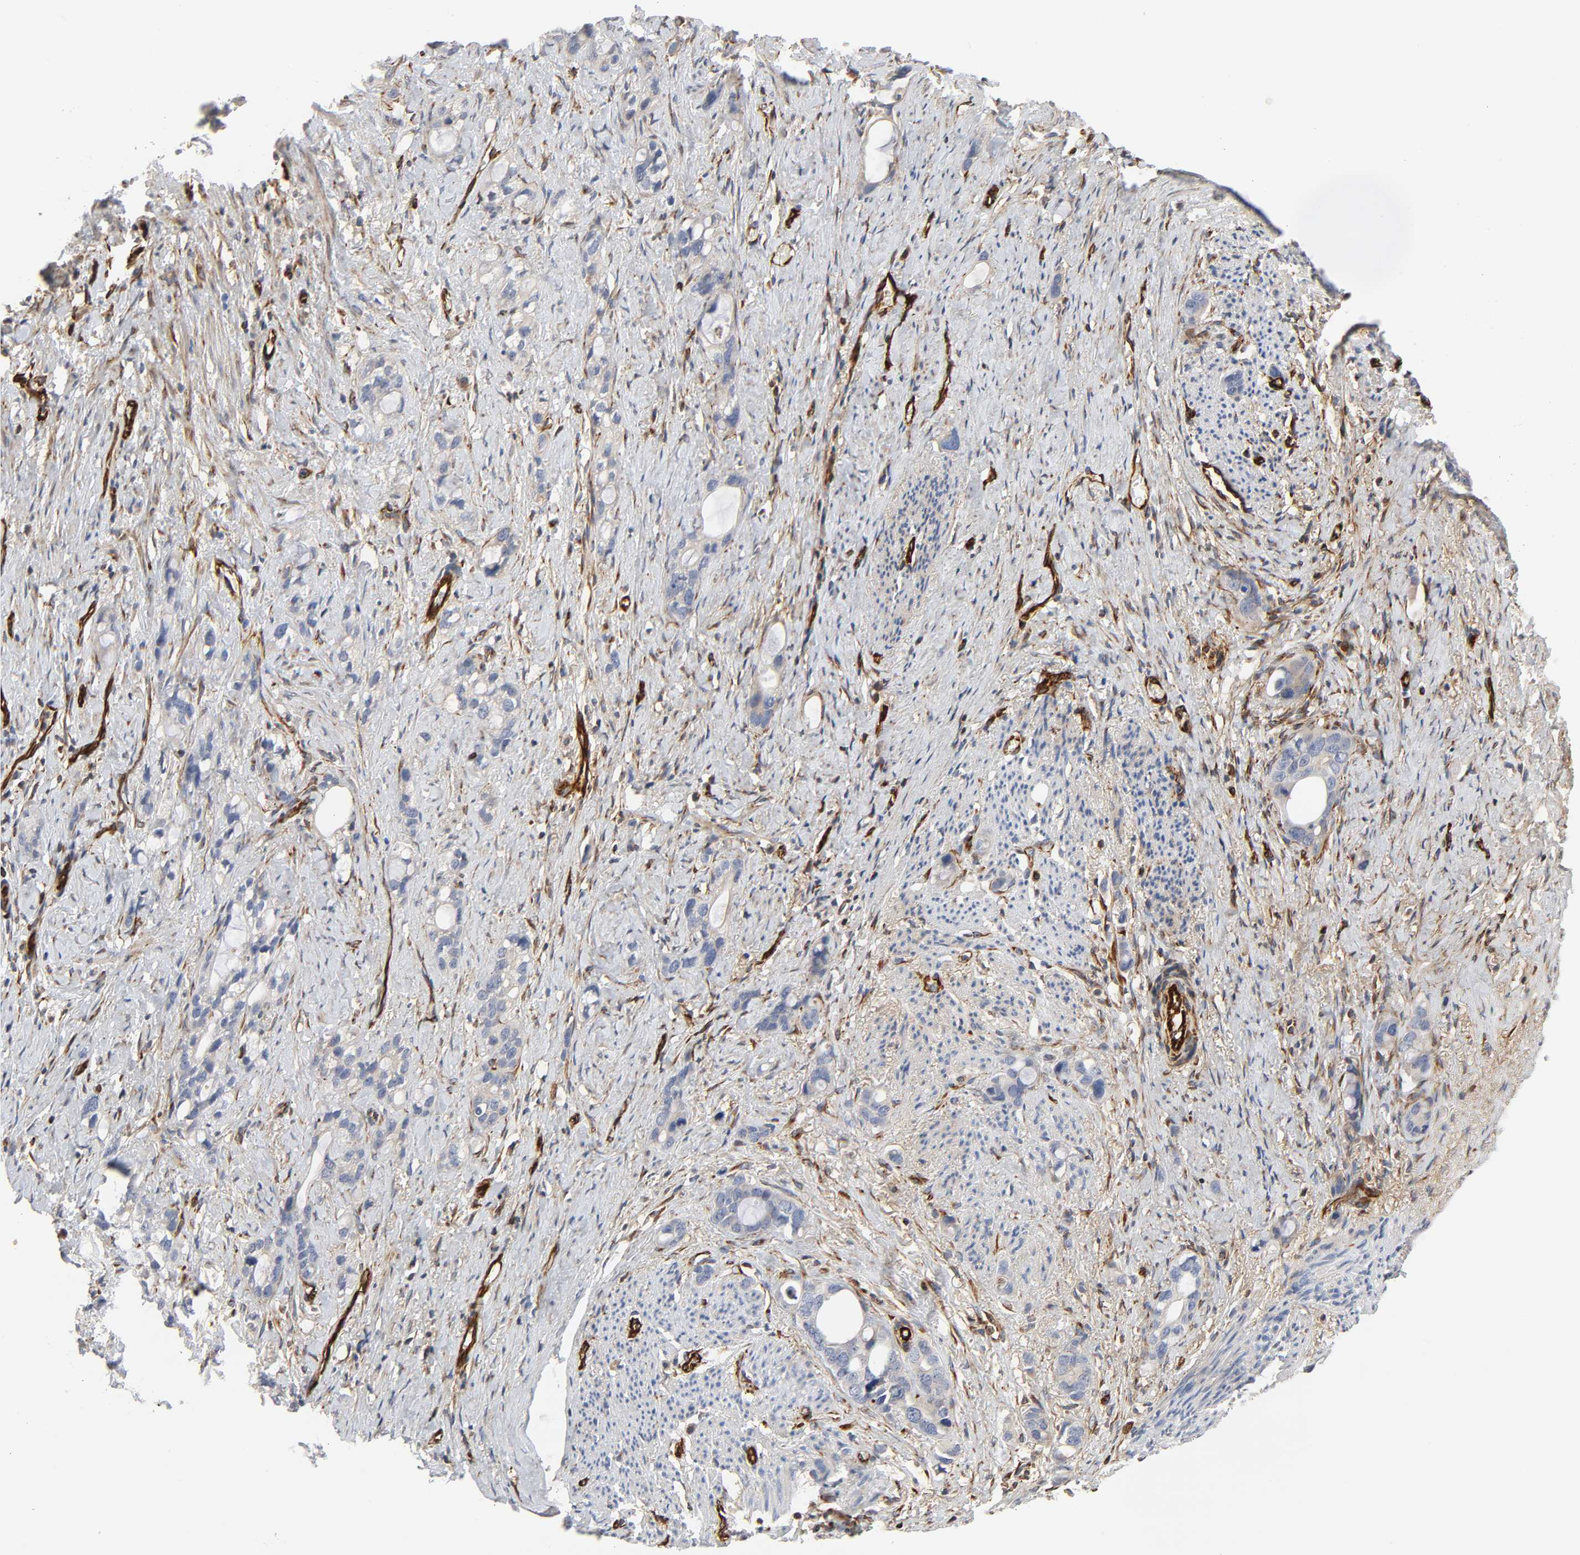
{"staining": {"intensity": "moderate", "quantity": "<25%", "location": "cytoplasmic/membranous"}, "tissue": "stomach cancer", "cell_type": "Tumor cells", "image_type": "cancer", "snomed": [{"axis": "morphology", "description": "Adenocarcinoma, NOS"}, {"axis": "topography", "description": "Stomach"}], "caption": "Immunohistochemistry photomicrograph of neoplastic tissue: stomach cancer (adenocarcinoma) stained using IHC demonstrates low levels of moderate protein expression localized specifically in the cytoplasmic/membranous of tumor cells, appearing as a cytoplasmic/membranous brown color.", "gene": "FAM118A", "patient": {"sex": "female", "age": 75}}